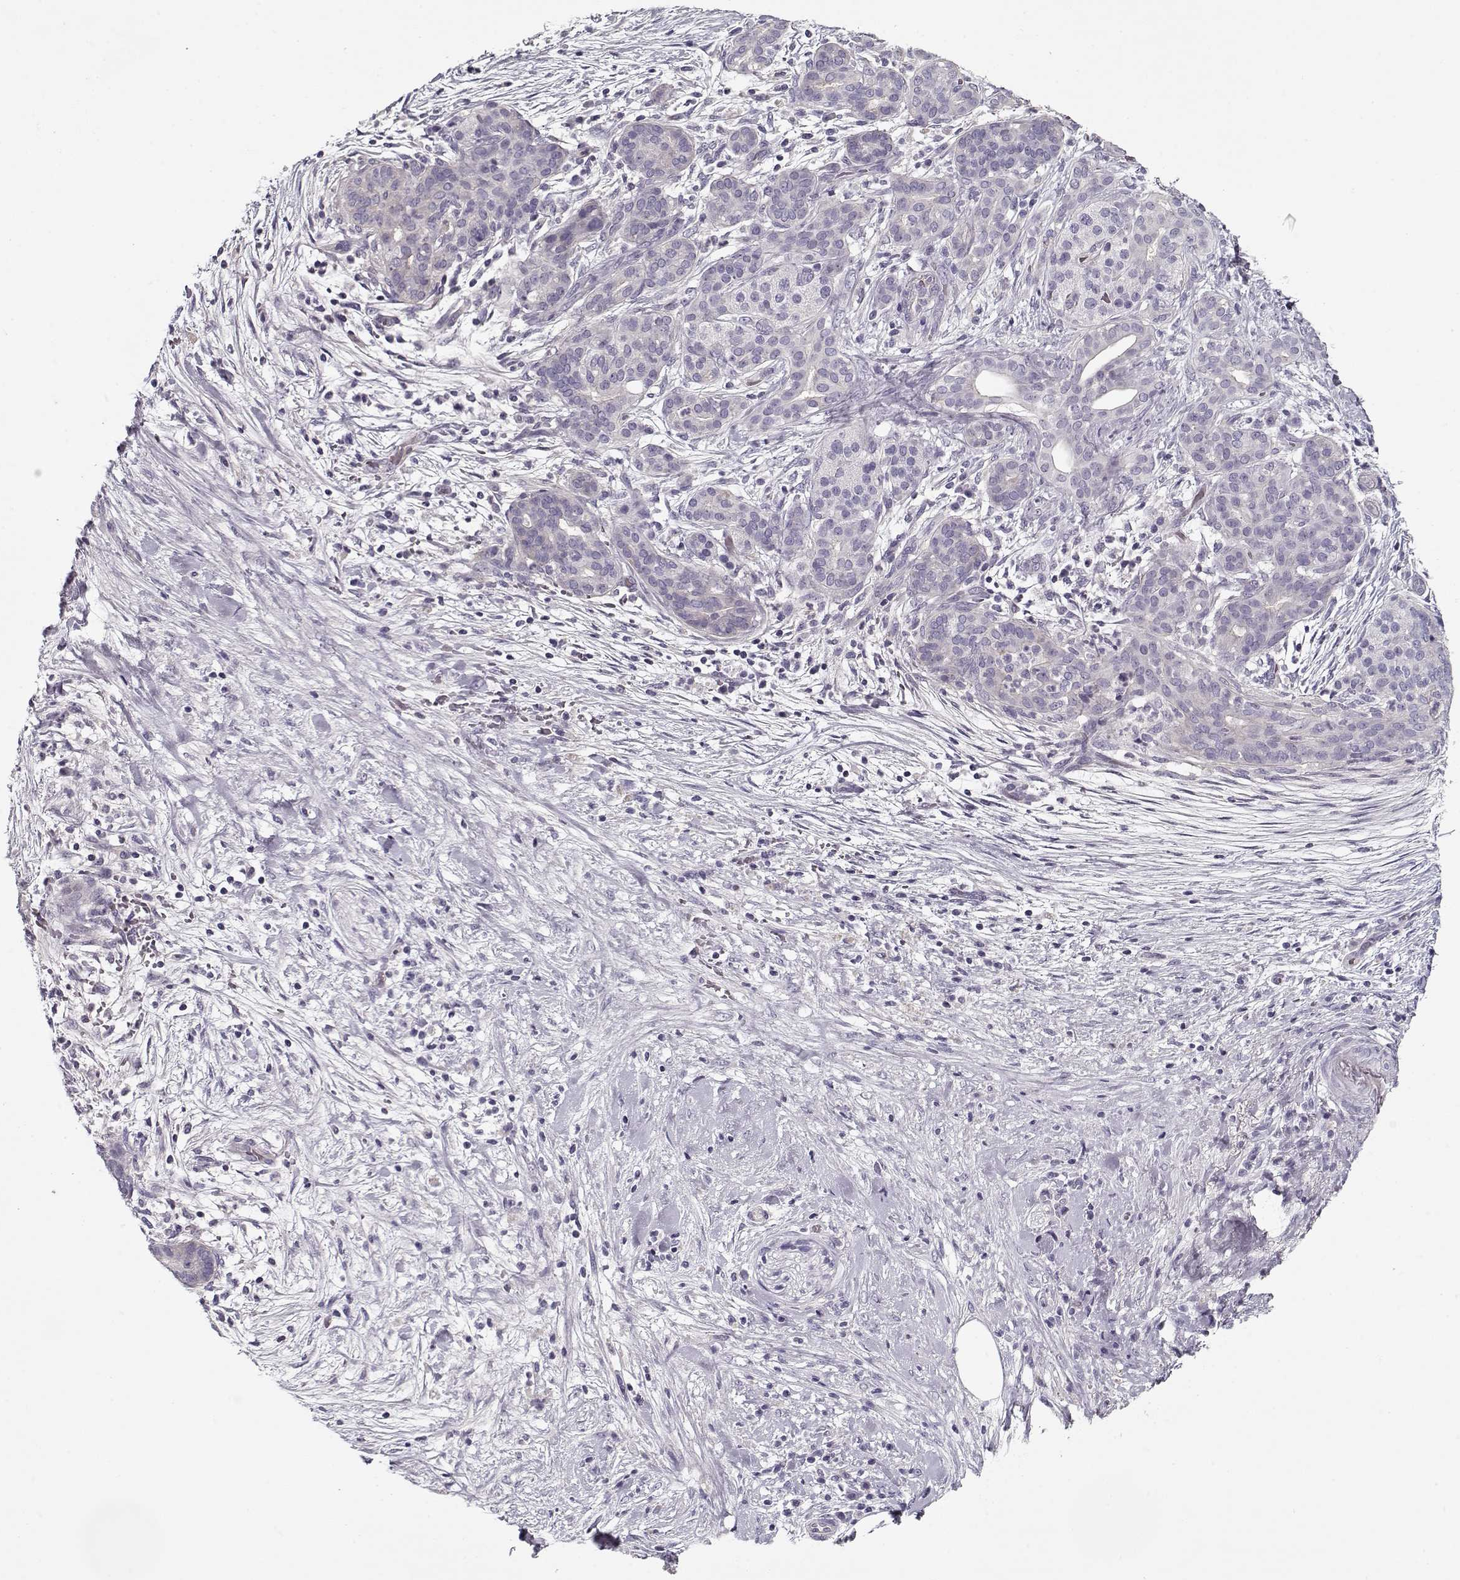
{"staining": {"intensity": "negative", "quantity": "none", "location": "none"}, "tissue": "pancreatic cancer", "cell_type": "Tumor cells", "image_type": "cancer", "snomed": [{"axis": "morphology", "description": "Adenocarcinoma, NOS"}, {"axis": "topography", "description": "Pancreas"}], "caption": "A high-resolution histopathology image shows immunohistochemistry staining of pancreatic cancer (adenocarcinoma), which displays no significant expression in tumor cells.", "gene": "CCDC136", "patient": {"sex": "male", "age": 44}}